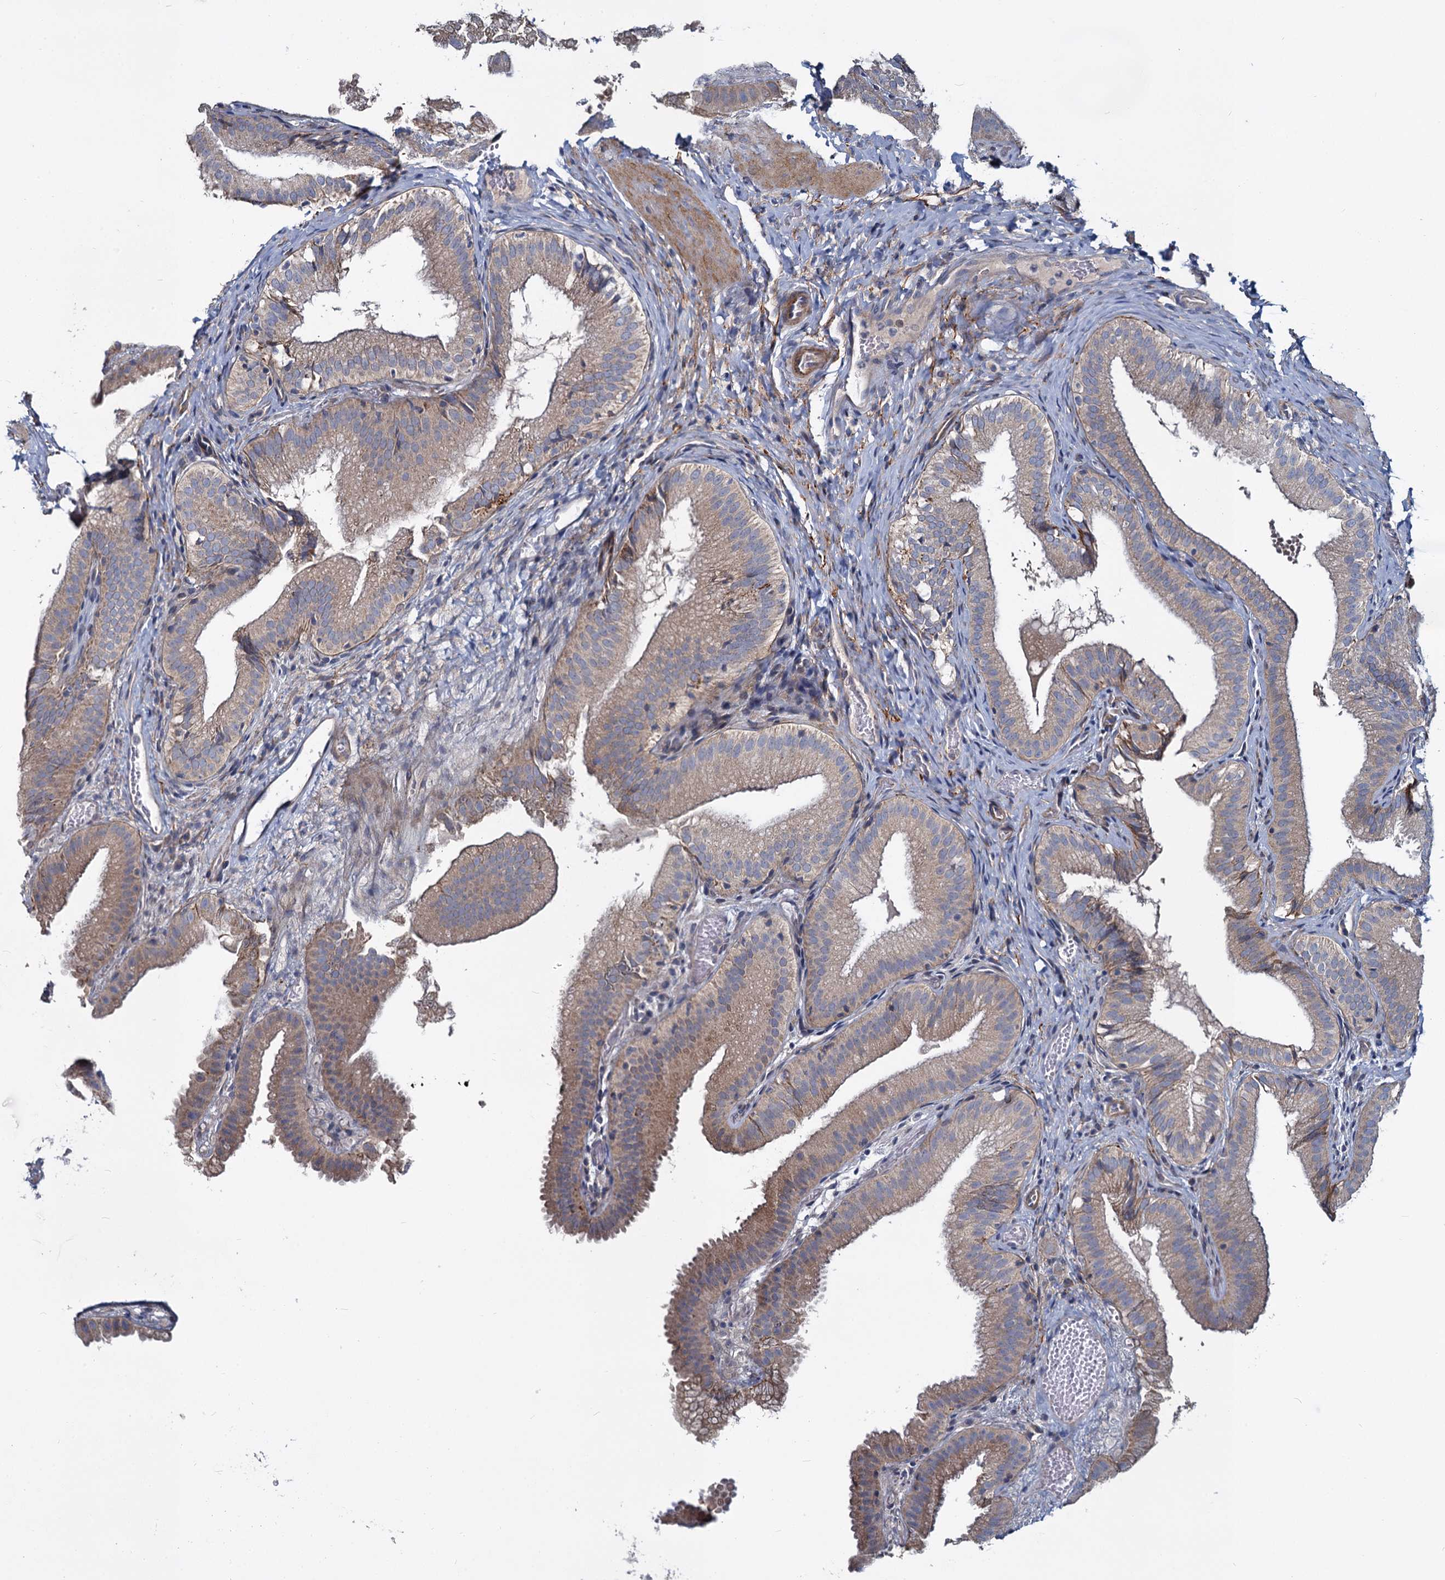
{"staining": {"intensity": "moderate", "quantity": ">75%", "location": "cytoplasmic/membranous"}, "tissue": "gallbladder", "cell_type": "Glandular cells", "image_type": "normal", "snomed": [{"axis": "morphology", "description": "Normal tissue, NOS"}, {"axis": "topography", "description": "Gallbladder"}], "caption": "DAB immunohistochemical staining of benign gallbladder shows moderate cytoplasmic/membranous protein expression in about >75% of glandular cells. (DAB = brown stain, brightfield microscopy at high magnification).", "gene": "DCUN1D2", "patient": {"sex": "female", "age": 30}}